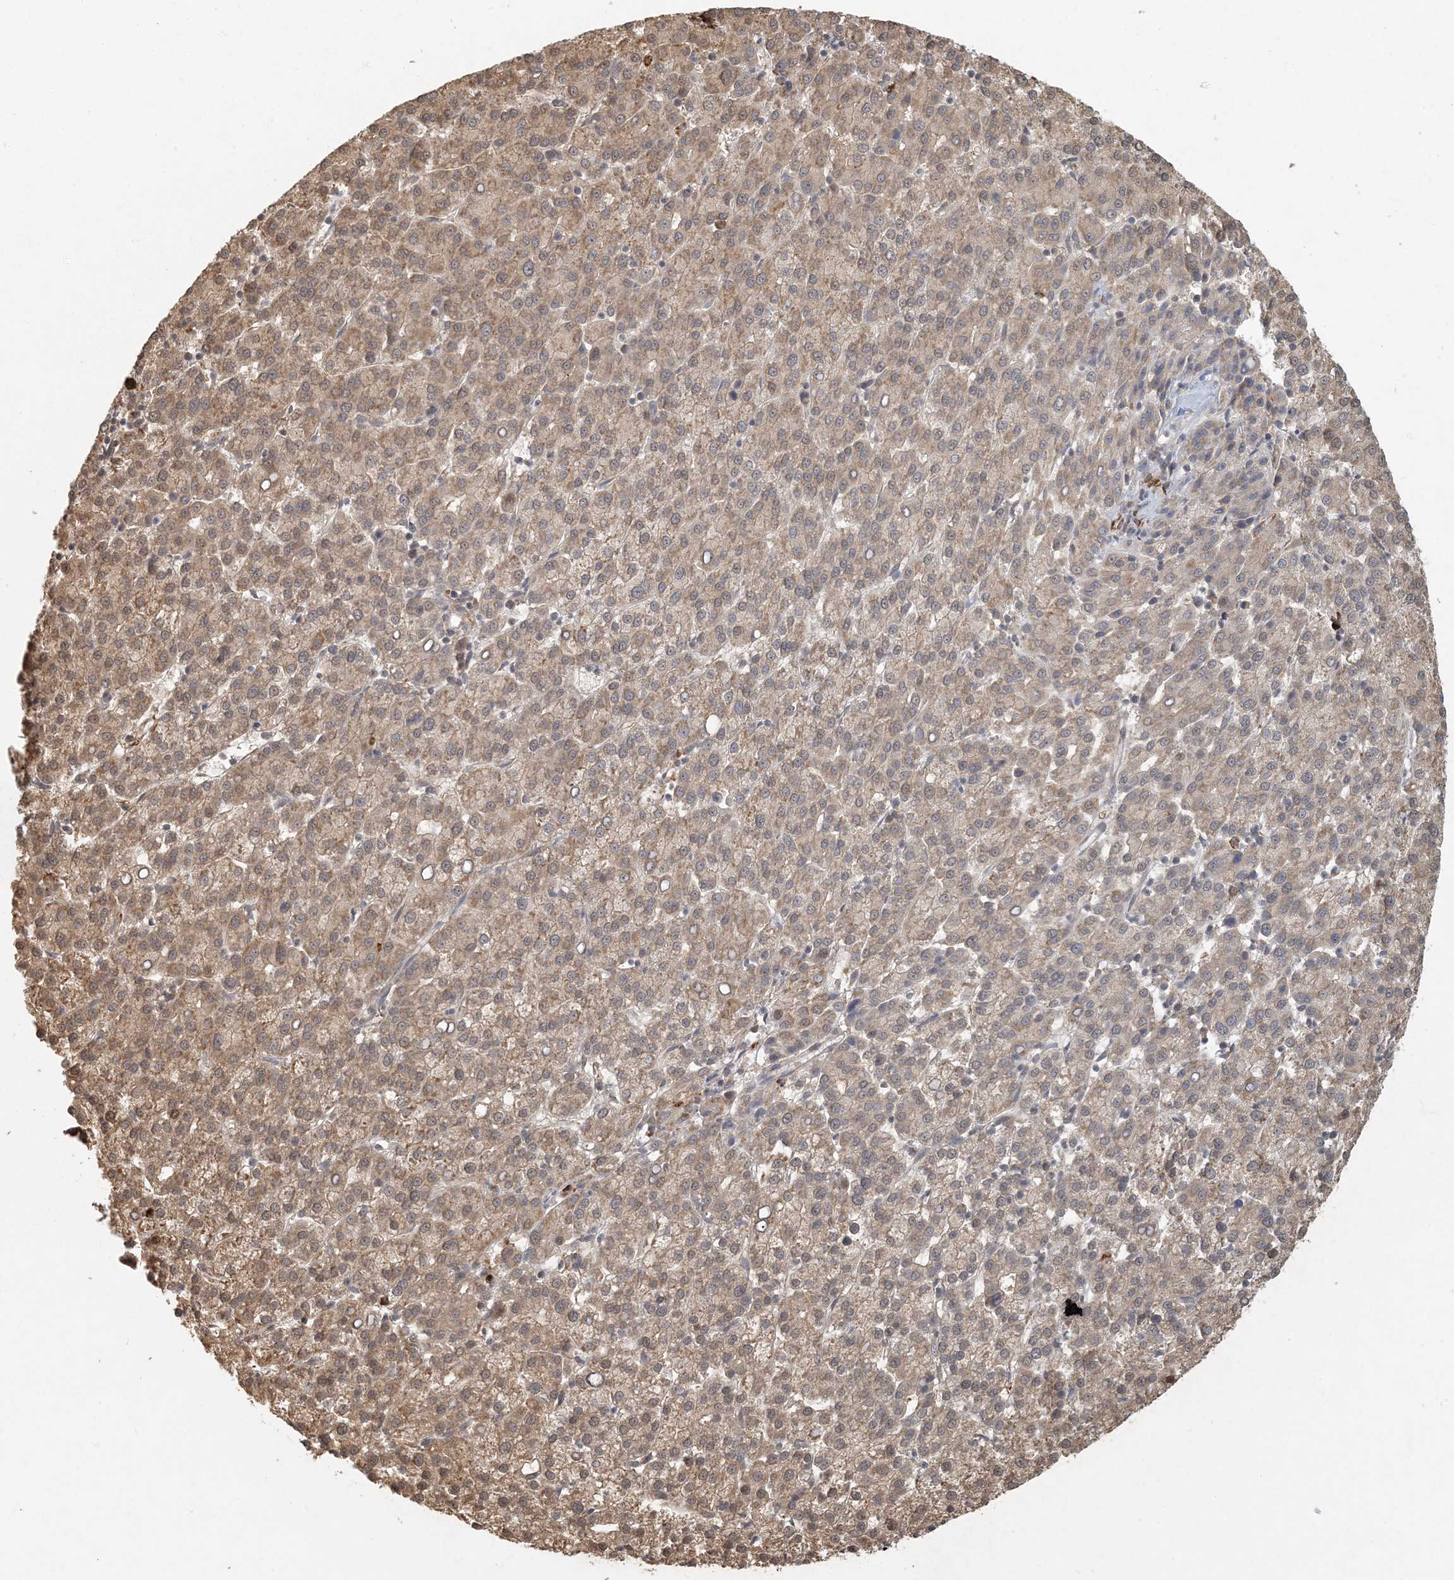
{"staining": {"intensity": "moderate", "quantity": ">75%", "location": "cytoplasmic/membranous"}, "tissue": "liver cancer", "cell_type": "Tumor cells", "image_type": "cancer", "snomed": [{"axis": "morphology", "description": "Carcinoma, Hepatocellular, NOS"}, {"axis": "topography", "description": "Liver"}], "caption": "Protein staining of hepatocellular carcinoma (liver) tissue reveals moderate cytoplasmic/membranous staining in approximately >75% of tumor cells. Immunohistochemistry (ihc) stains the protein of interest in brown and the nuclei are stained blue.", "gene": "AK9", "patient": {"sex": "female", "age": 58}}